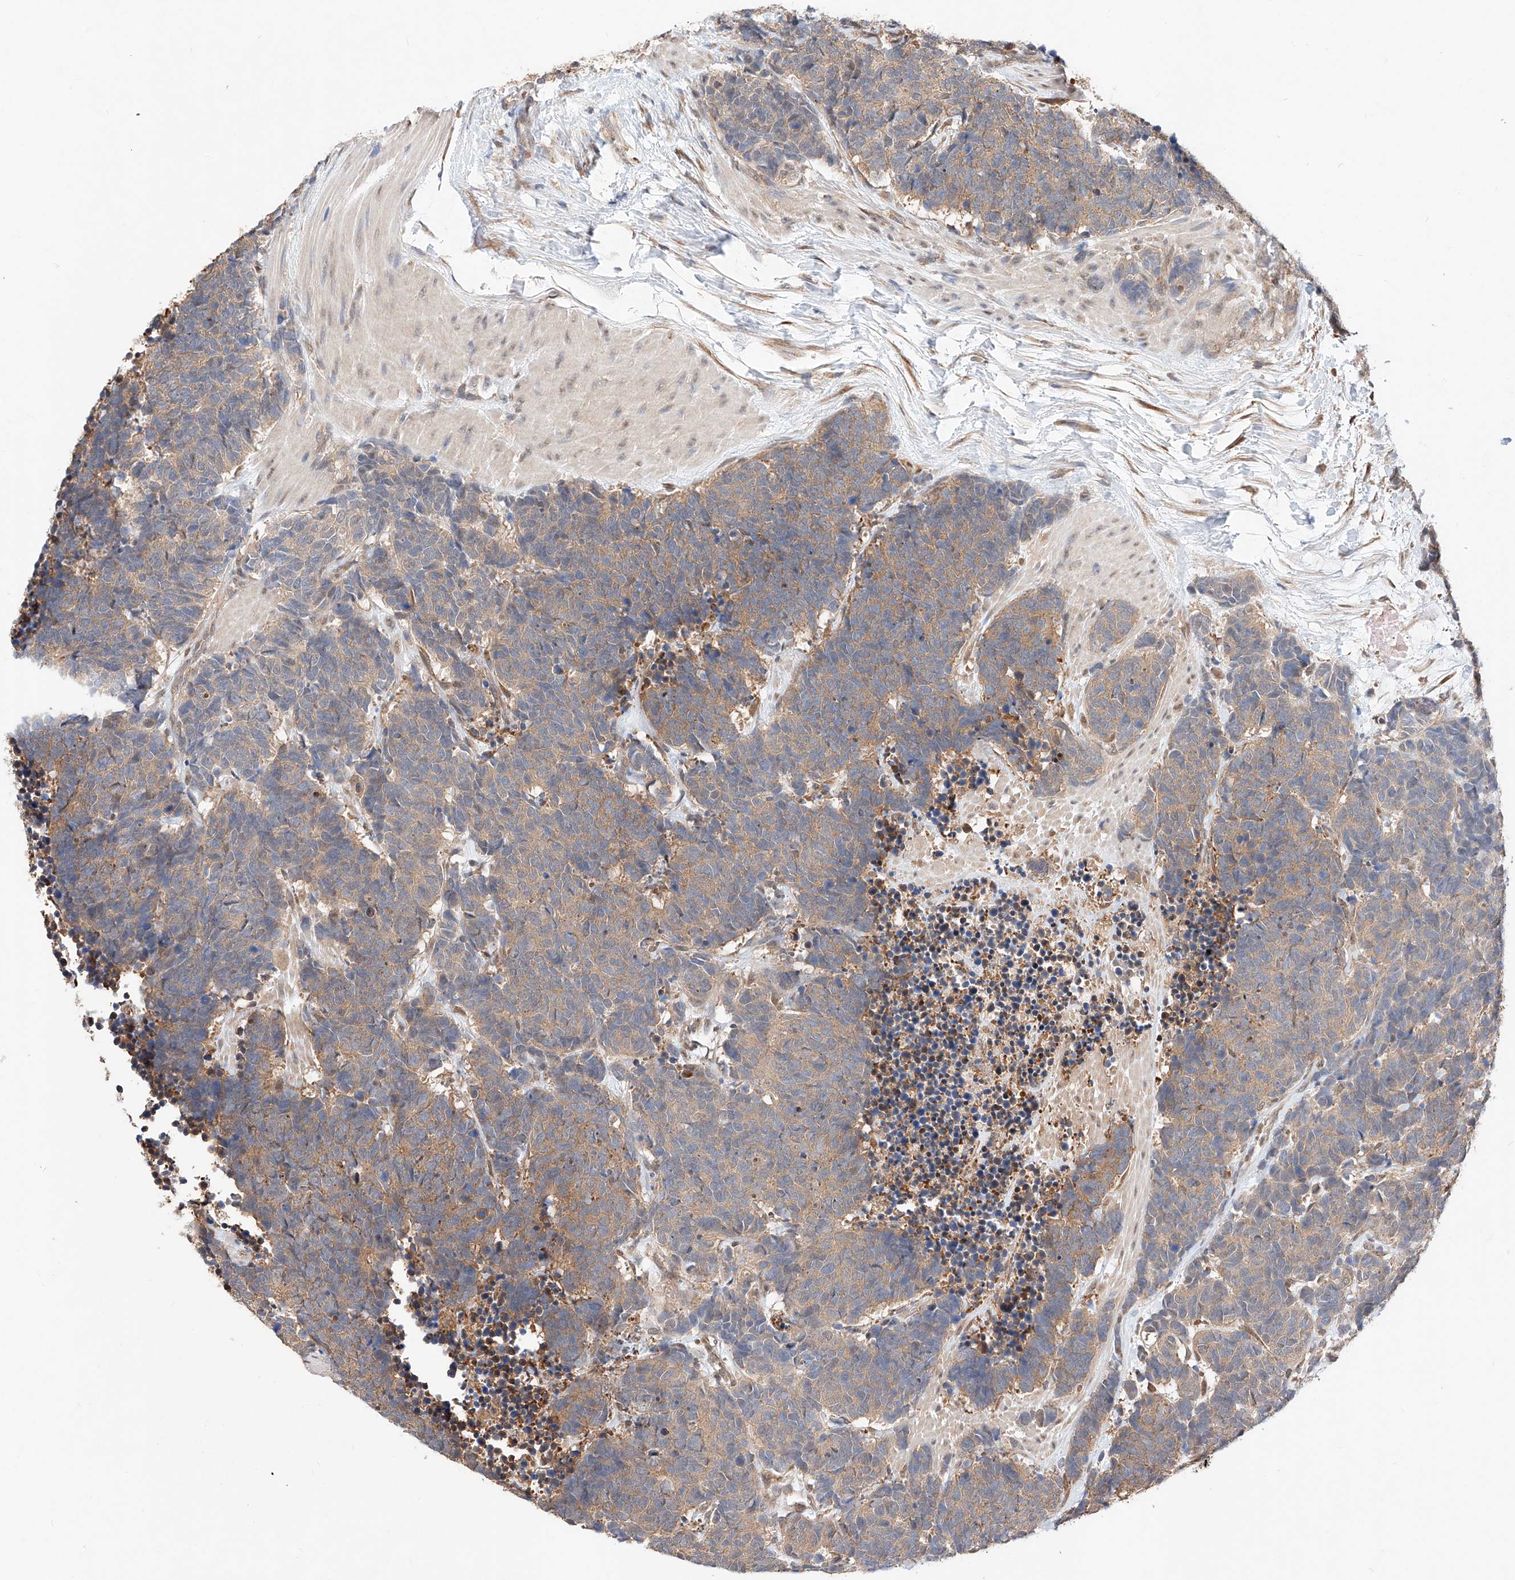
{"staining": {"intensity": "moderate", "quantity": "25%-75%", "location": "cytoplasmic/membranous"}, "tissue": "carcinoid", "cell_type": "Tumor cells", "image_type": "cancer", "snomed": [{"axis": "morphology", "description": "Carcinoma, NOS"}, {"axis": "morphology", "description": "Carcinoid, malignant, NOS"}, {"axis": "topography", "description": "Urinary bladder"}], "caption": "The image displays staining of carcinoid, revealing moderate cytoplasmic/membranous protein expression (brown color) within tumor cells.", "gene": "ZSCAN4", "patient": {"sex": "male", "age": 57}}